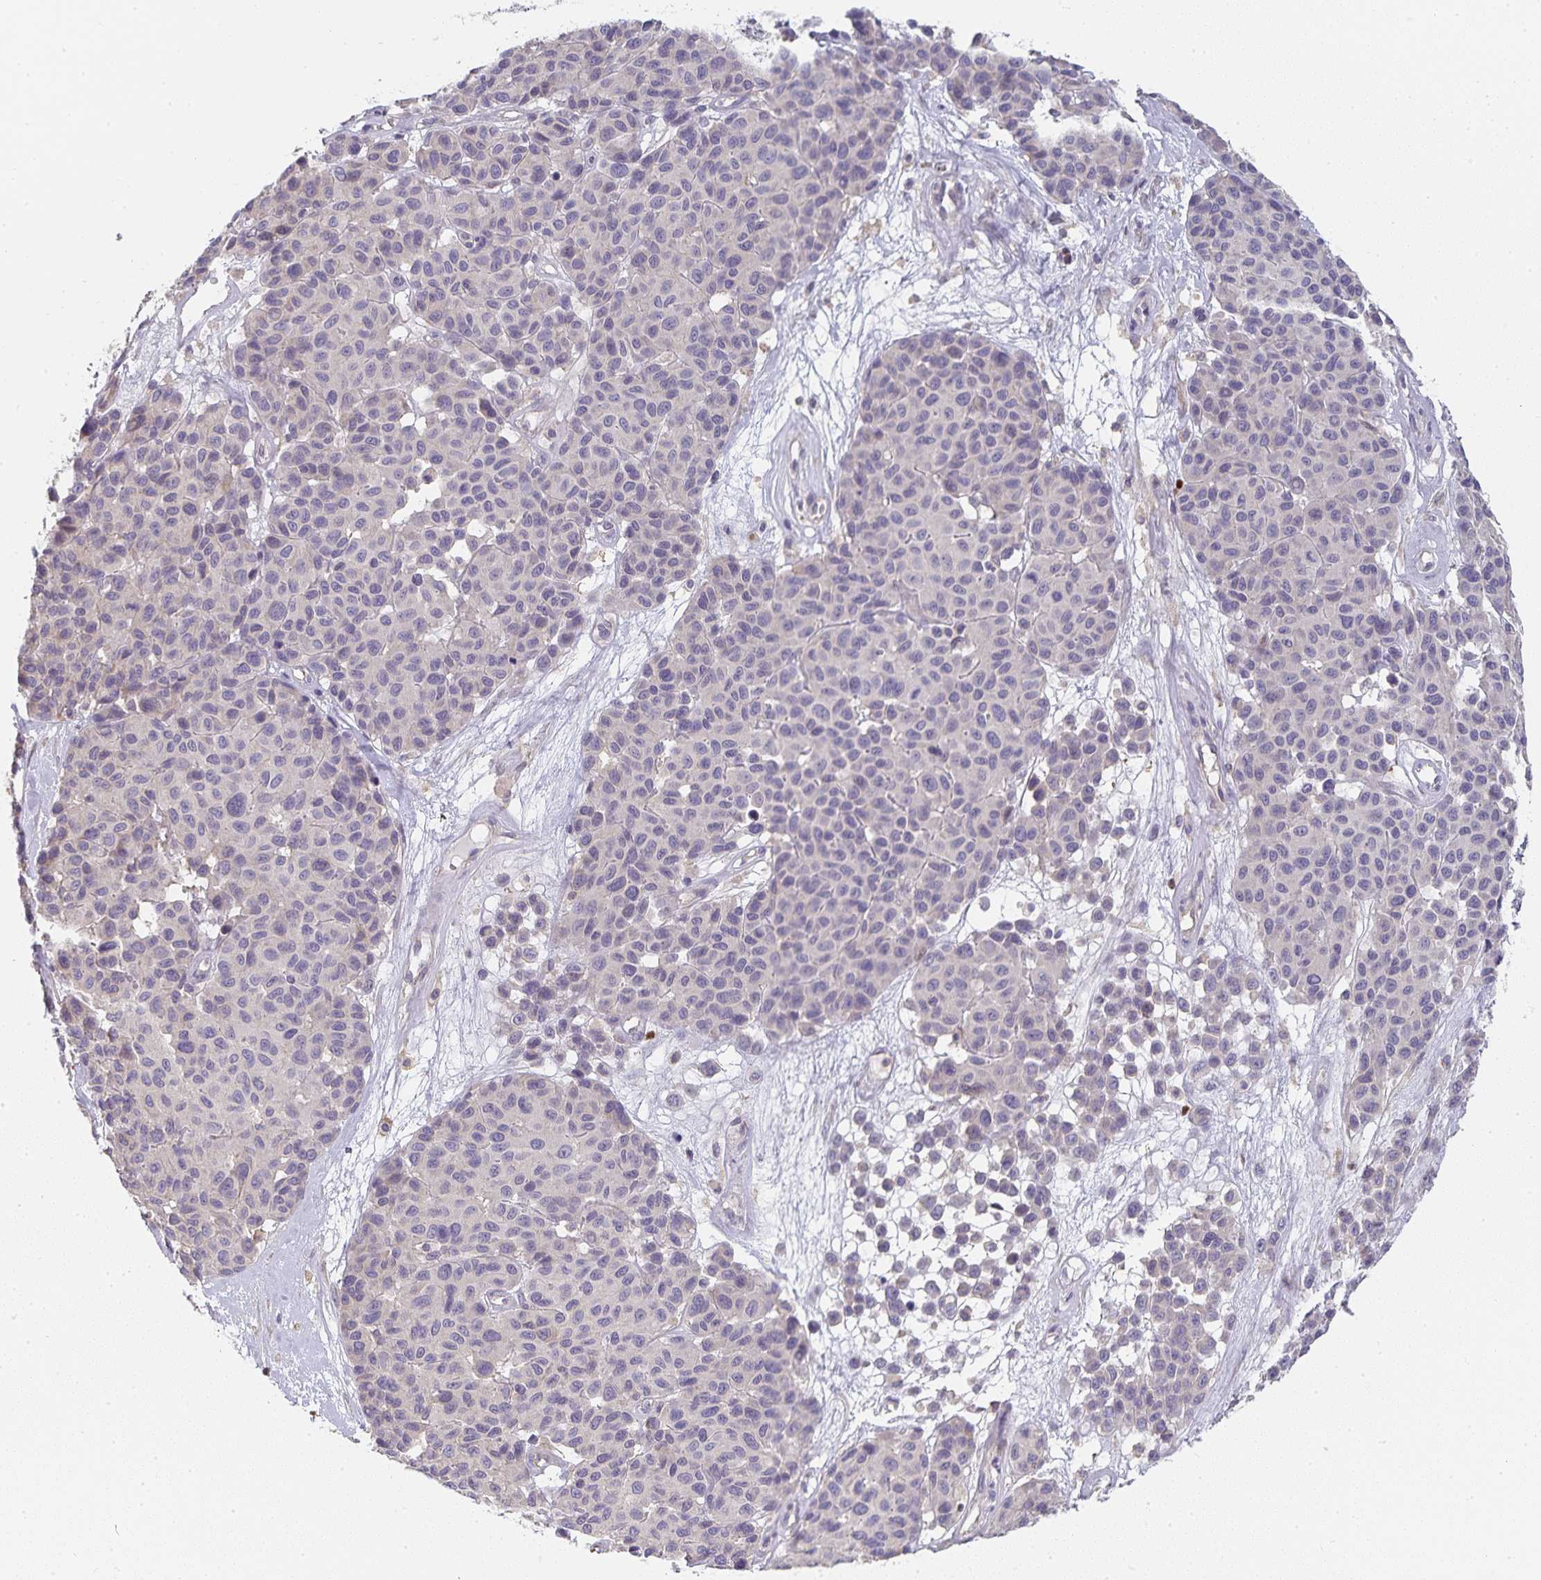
{"staining": {"intensity": "negative", "quantity": "none", "location": "none"}, "tissue": "melanoma", "cell_type": "Tumor cells", "image_type": "cancer", "snomed": [{"axis": "morphology", "description": "Malignant melanoma, NOS"}, {"axis": "topography", "description": "Skin"}], "caption": "High magnification brightfield microscopy of malignant melanoma stained with DAB (3,3'-diaminobenzidine) (brown) and counterstained with hematoxylin (blue): tumor cells show no significant staining.", "gene": "GATA3", "patient": {"sex": "female", "age": 66}}